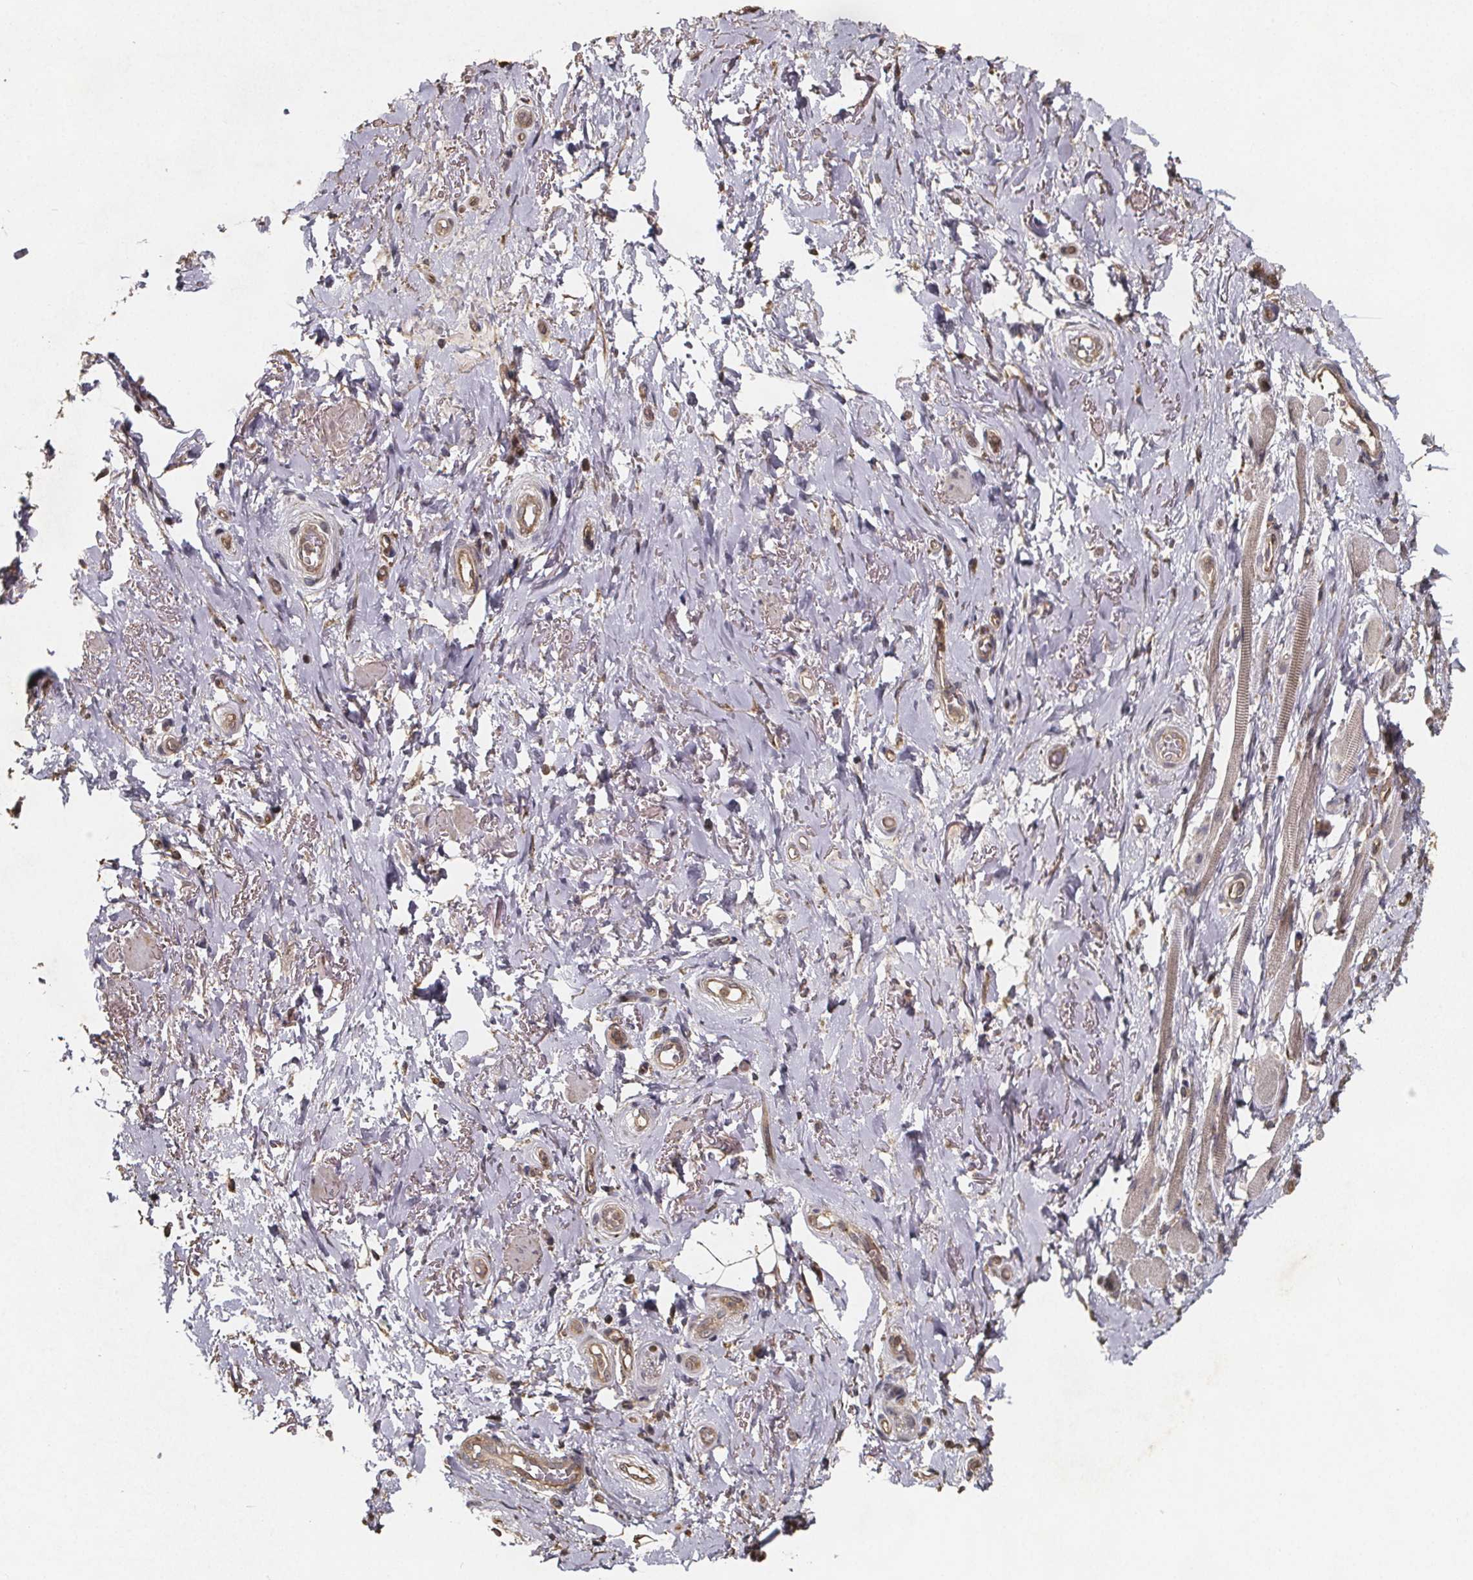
{"staining": {"intensity": "moderate", "quantity": "25%-75%", "location": "cytoplasmic/membranous"}, "tissue": "adipose tissue", "cell_type": "Adipocytes", "image_type": "normal", "snomed": [{"axis": "morphology", "description": "Normal tissue, NOS"}, {"axis": "topography", "description": "Anal"}, {"axis": "topography", "description": "Peripheral nerve tissue"}], "caption": "A high-resolution photomicrograph shows IHC staining of benign adipose tissue, which demonstrates moderate cytoplasmic/membranous positivity in approximately 25%-75% of adipocytes. Nuclei are stained in blue.", "gene": "ZNF879", "patient": {"sex": "male", "age": 53}}